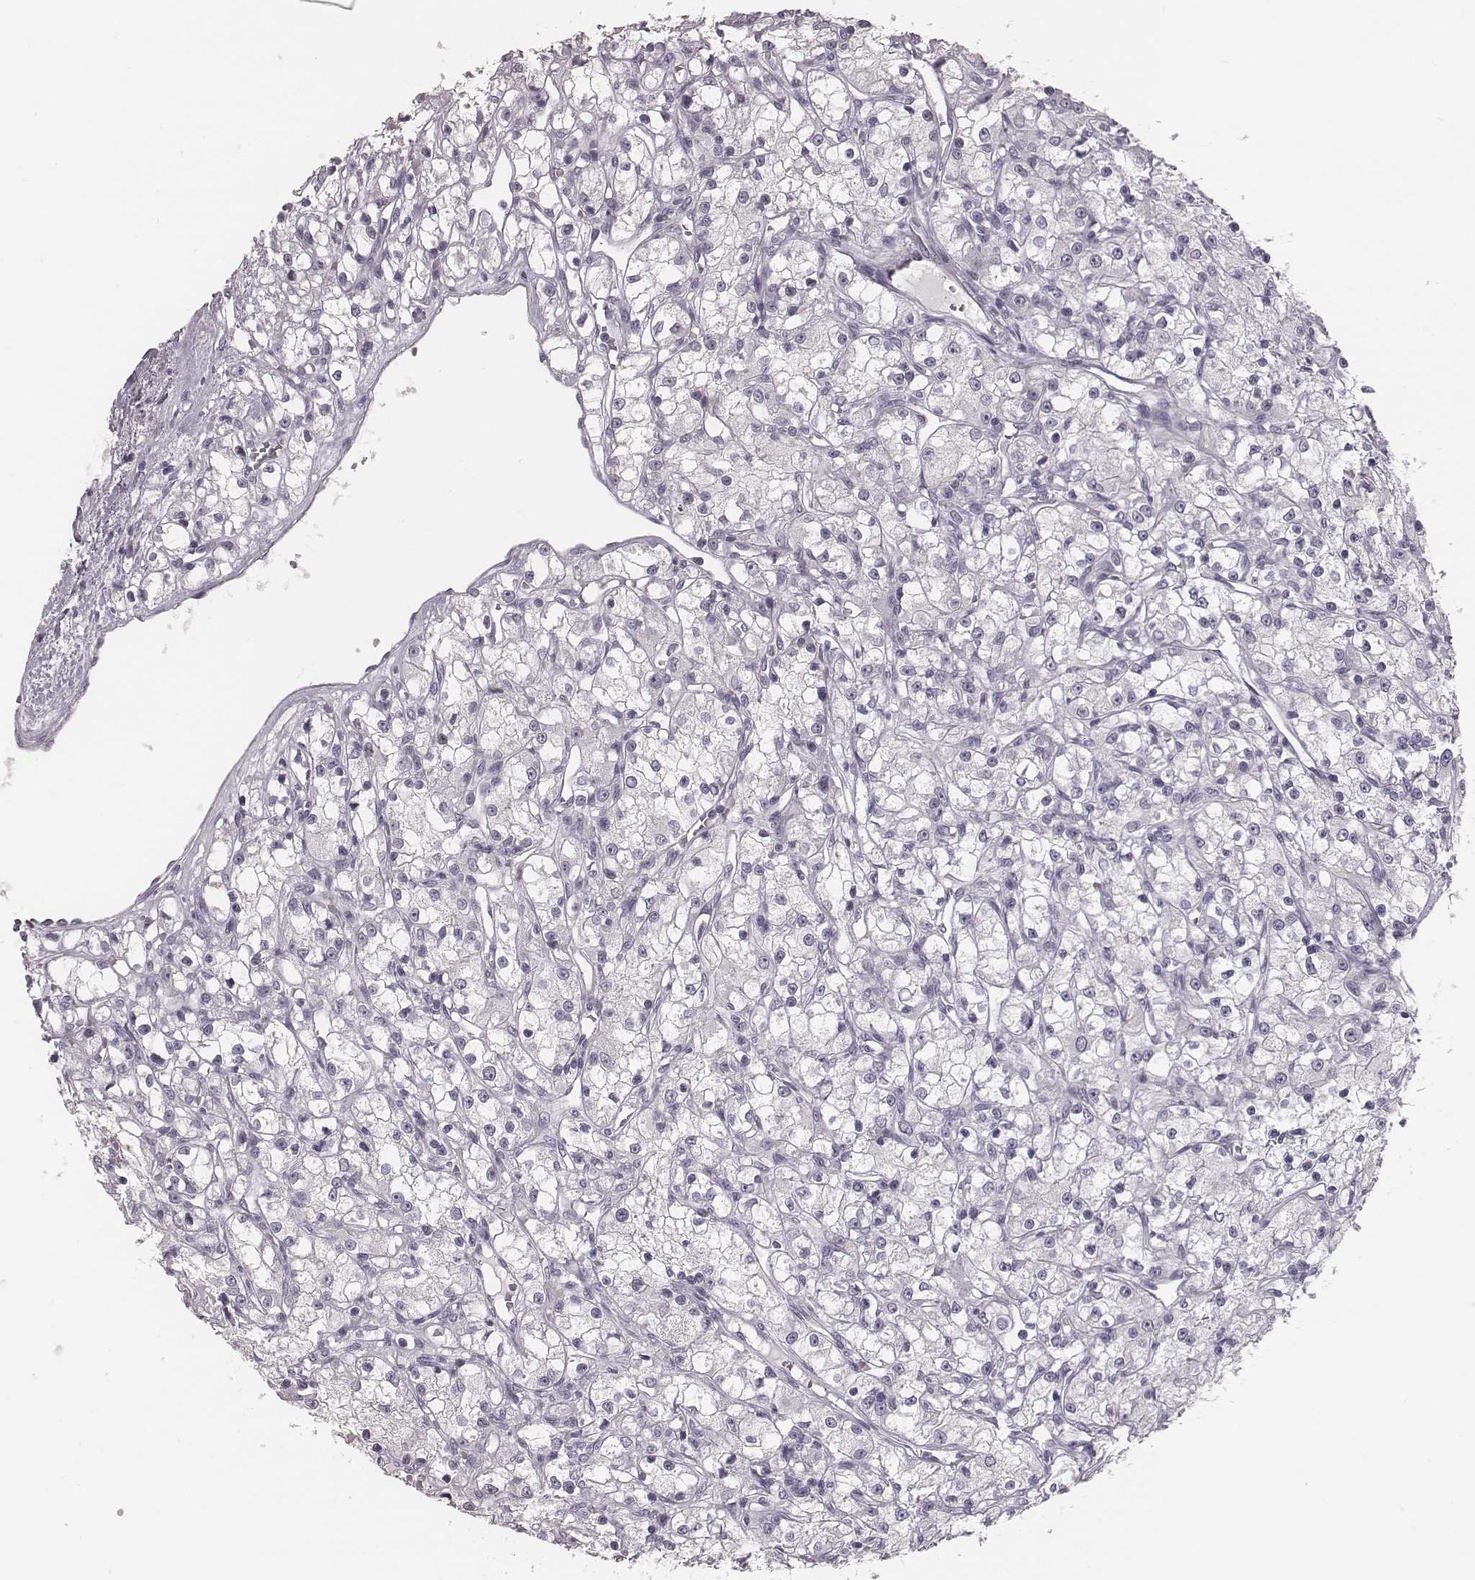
{"staining": {"intensity": "negative", "quantity": "none", "location": "none"}, "tissue": "renal cancer", "cell_type": "Tumor cells", "image_type": "cancer", "snomed": [{"axis": "morphology", "description": "Adenocarcinoma, NOS"}, {"axis": "topography", "description": "Kidney"}], "caption": "The image demonstrates no significant positivity in tumor cells of renal cancer.", "gene": "CSHL1", "patient": {"sex": "female", "age": 59}}